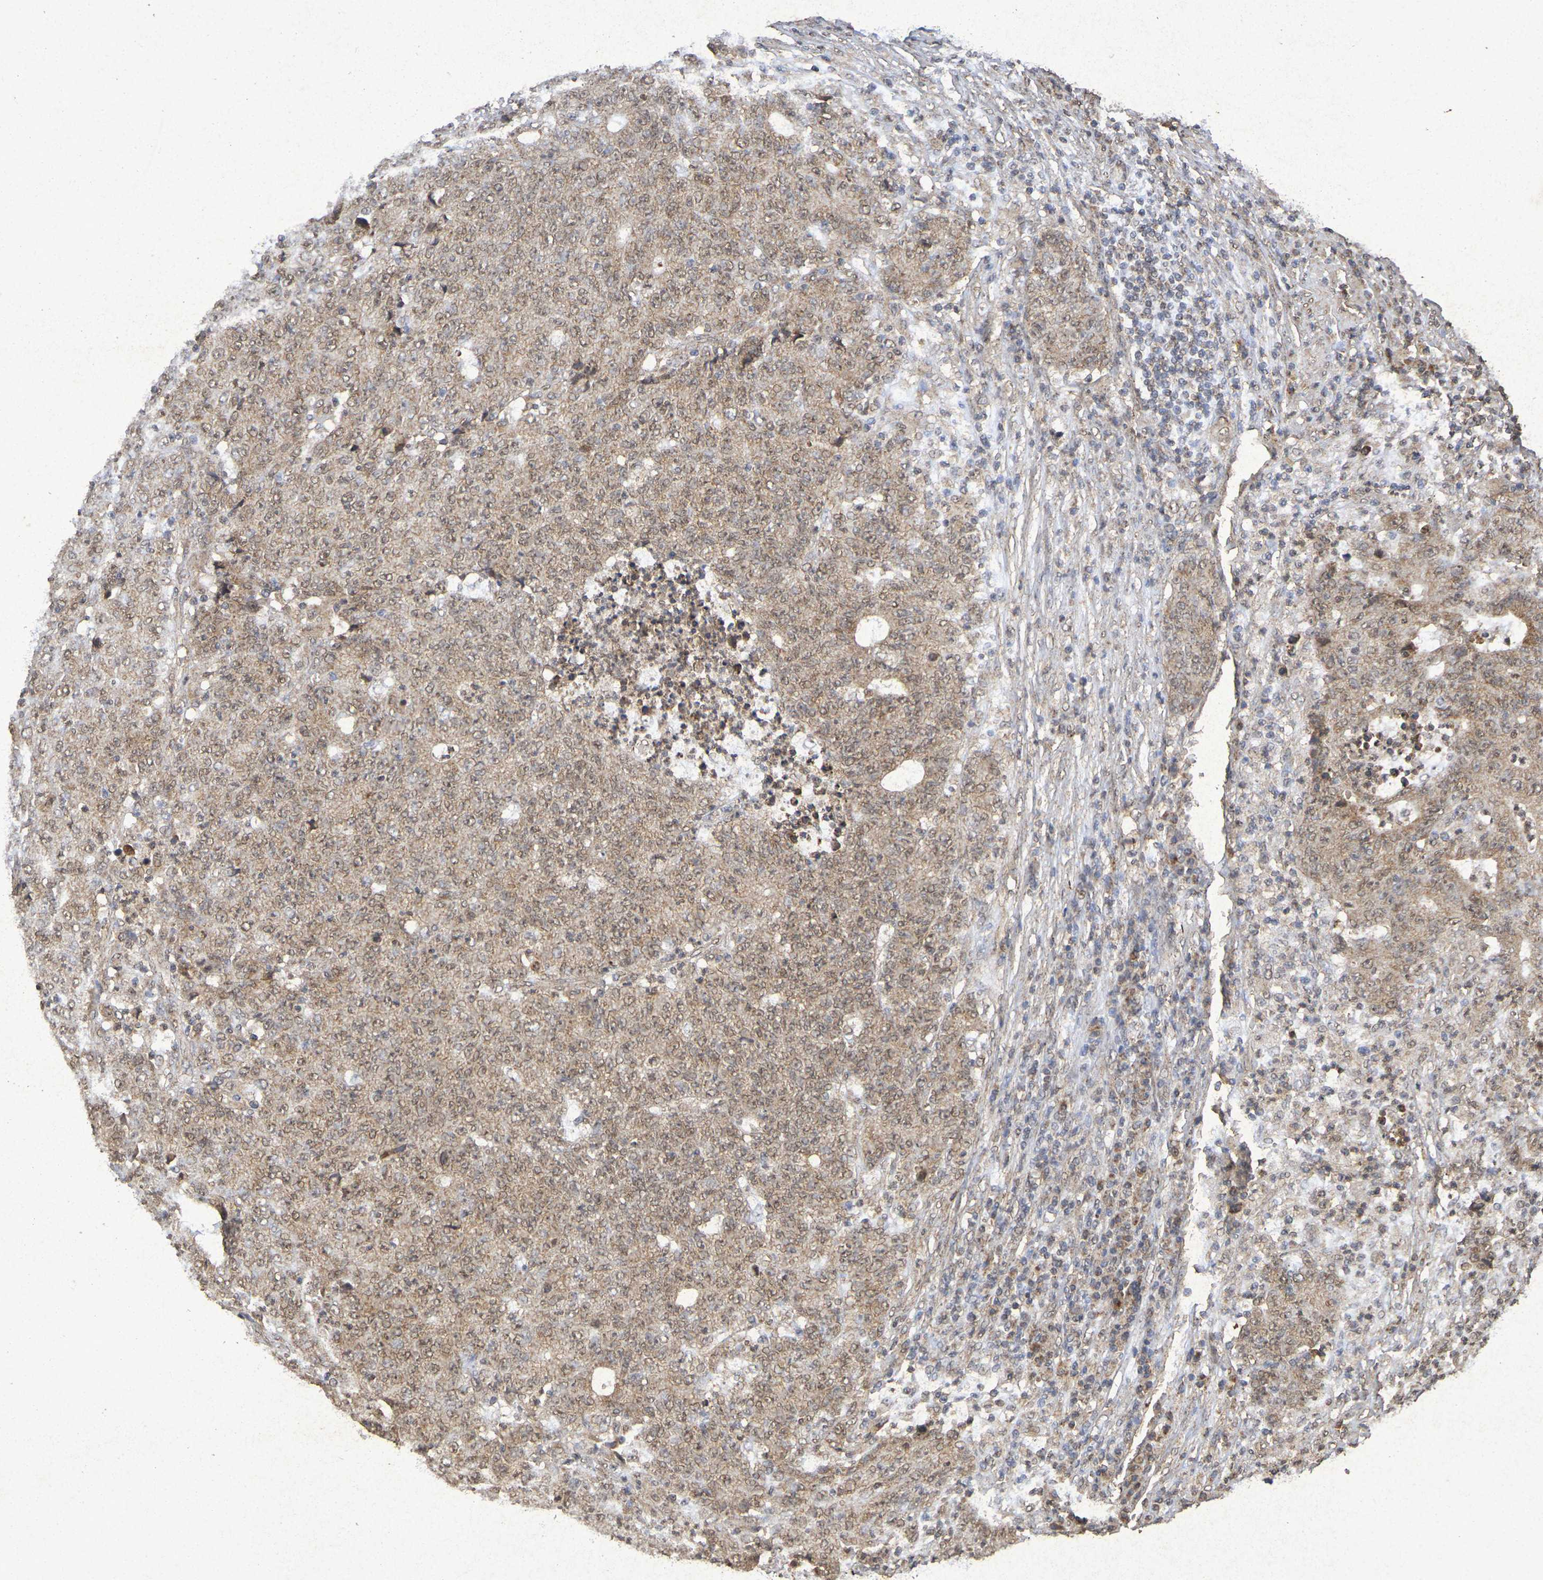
{"staining": {"intensity": "moderate", "quantity": ">75%", "location": "cytoplasmic/membranous"}, "tissue": "colorectal cancer", "cell_type": "Tumor cells", "image_type": "cancer", "snomed": [{"axis": "morphology", "description": "Normal tissue, NOS"}, {"axis": "morphology", "description": "Adenocarcinoma, NOS"}, {"axis": "topography", "description": "Colon"}], "caption": "Immunohistochemistry (IHC) staining of colorectal cancer, which exhibits medium levels of moderate cytoplasmic/membranous expression in about >75% of tumor cells indicating moderate cytoplasmic/membranous protein staining. The staining was performed using DAB (3,3'-diaminobenzidine) (brown) for protein detection and nuclei were counterstained in hematoxylin (blue).", "gene": "GUCY1A2", "patient": {"sex": "female", "age": 75}}